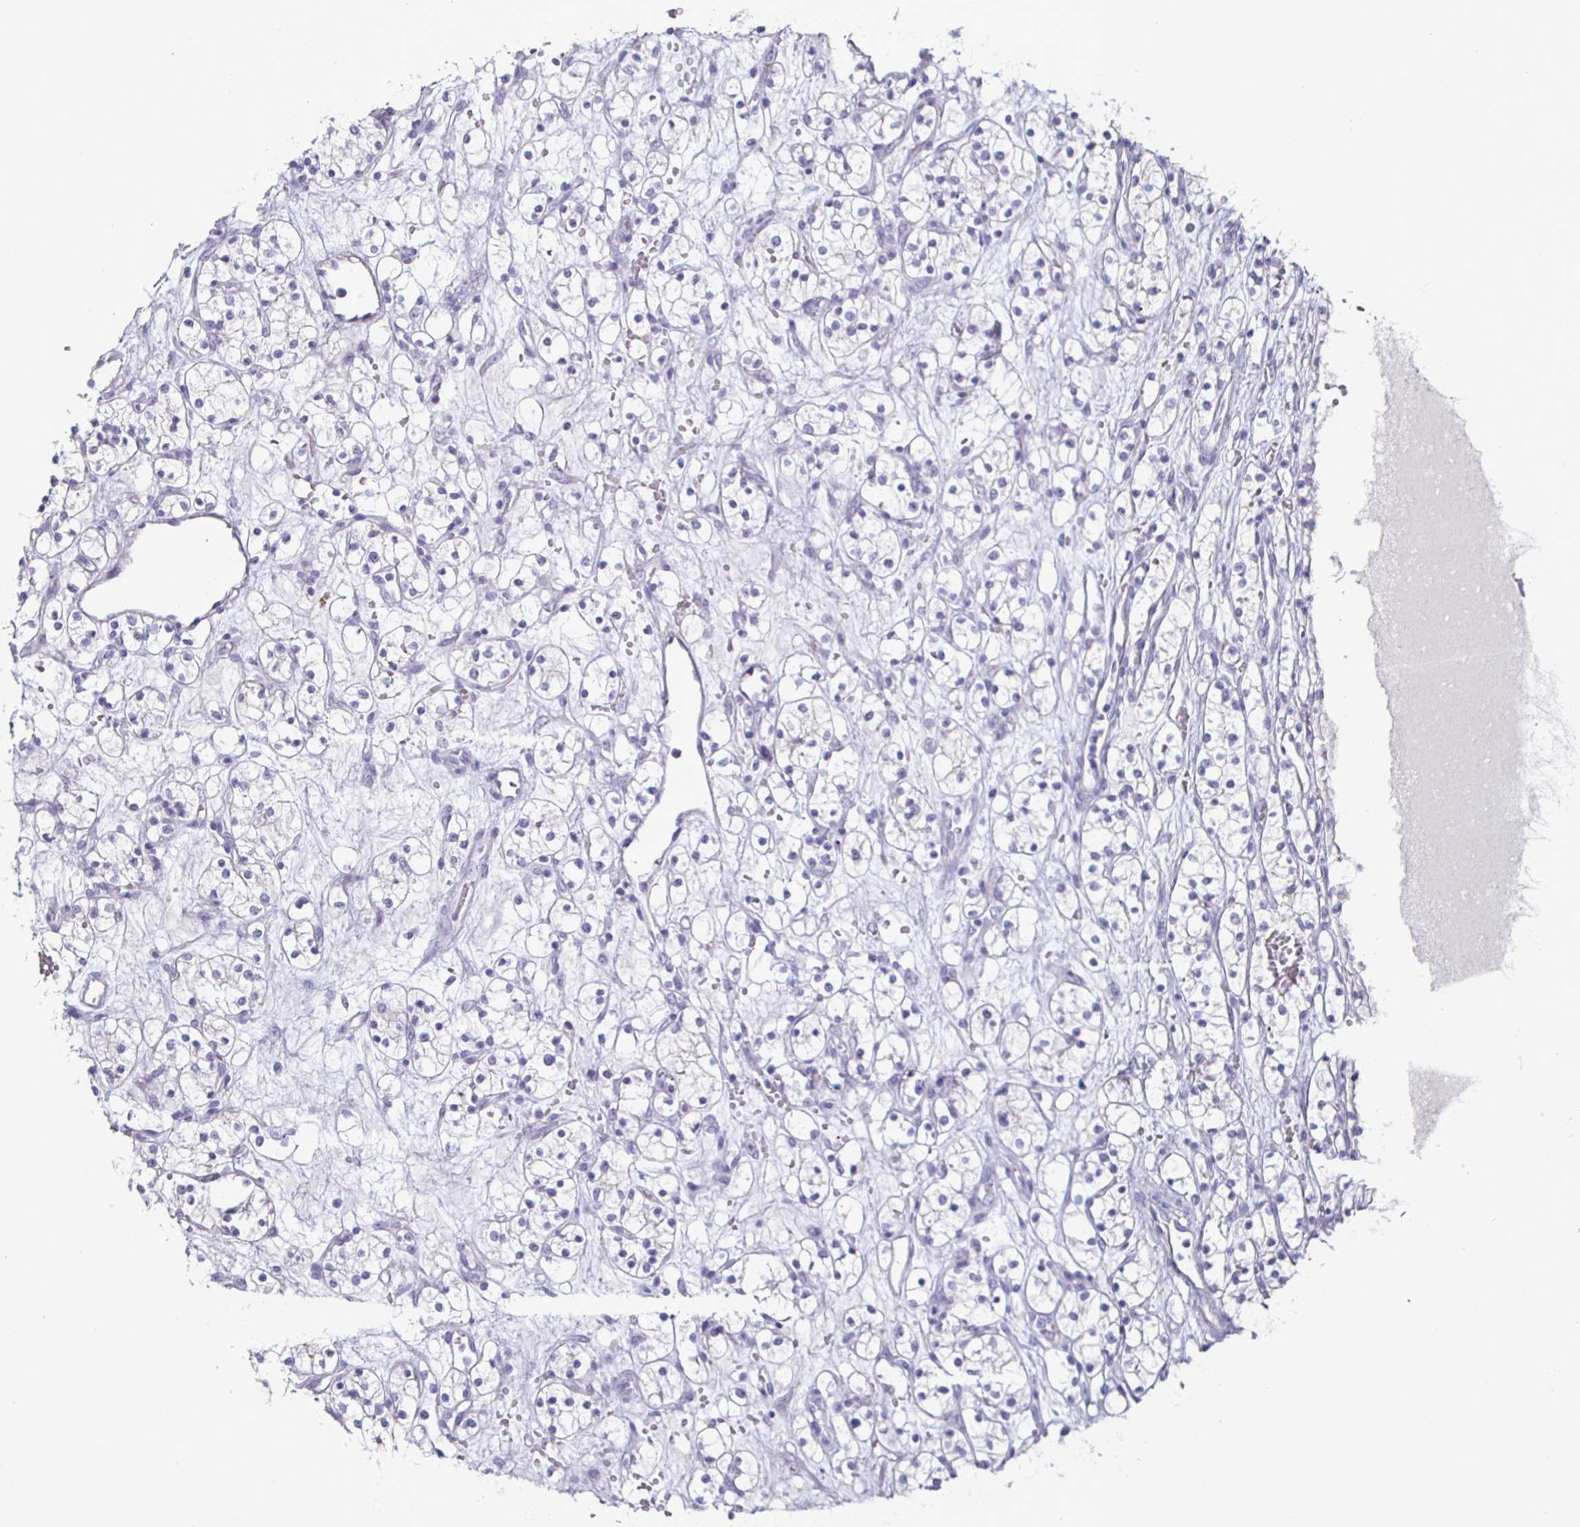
{"staining": {"intensity": "negative", "quantity": "none", "location": "none"}, "tissue": "renal cancer", "cell_type": "Tumor cells", "image_type": "cancer", "snomed": [{"axis": "morphology", "description": "Adenocarcinoma, NOS"}, {"axis": "topography", "description": "Kidney"}], "caption": "High power microscopy image of an immunohistochemistry (IHC) histopathology image of renal adenocarcinoma, revealing no significant staining in tumor cells.", "gene": "ENPP1", "patient": {"sex": "female", "age": 60}}